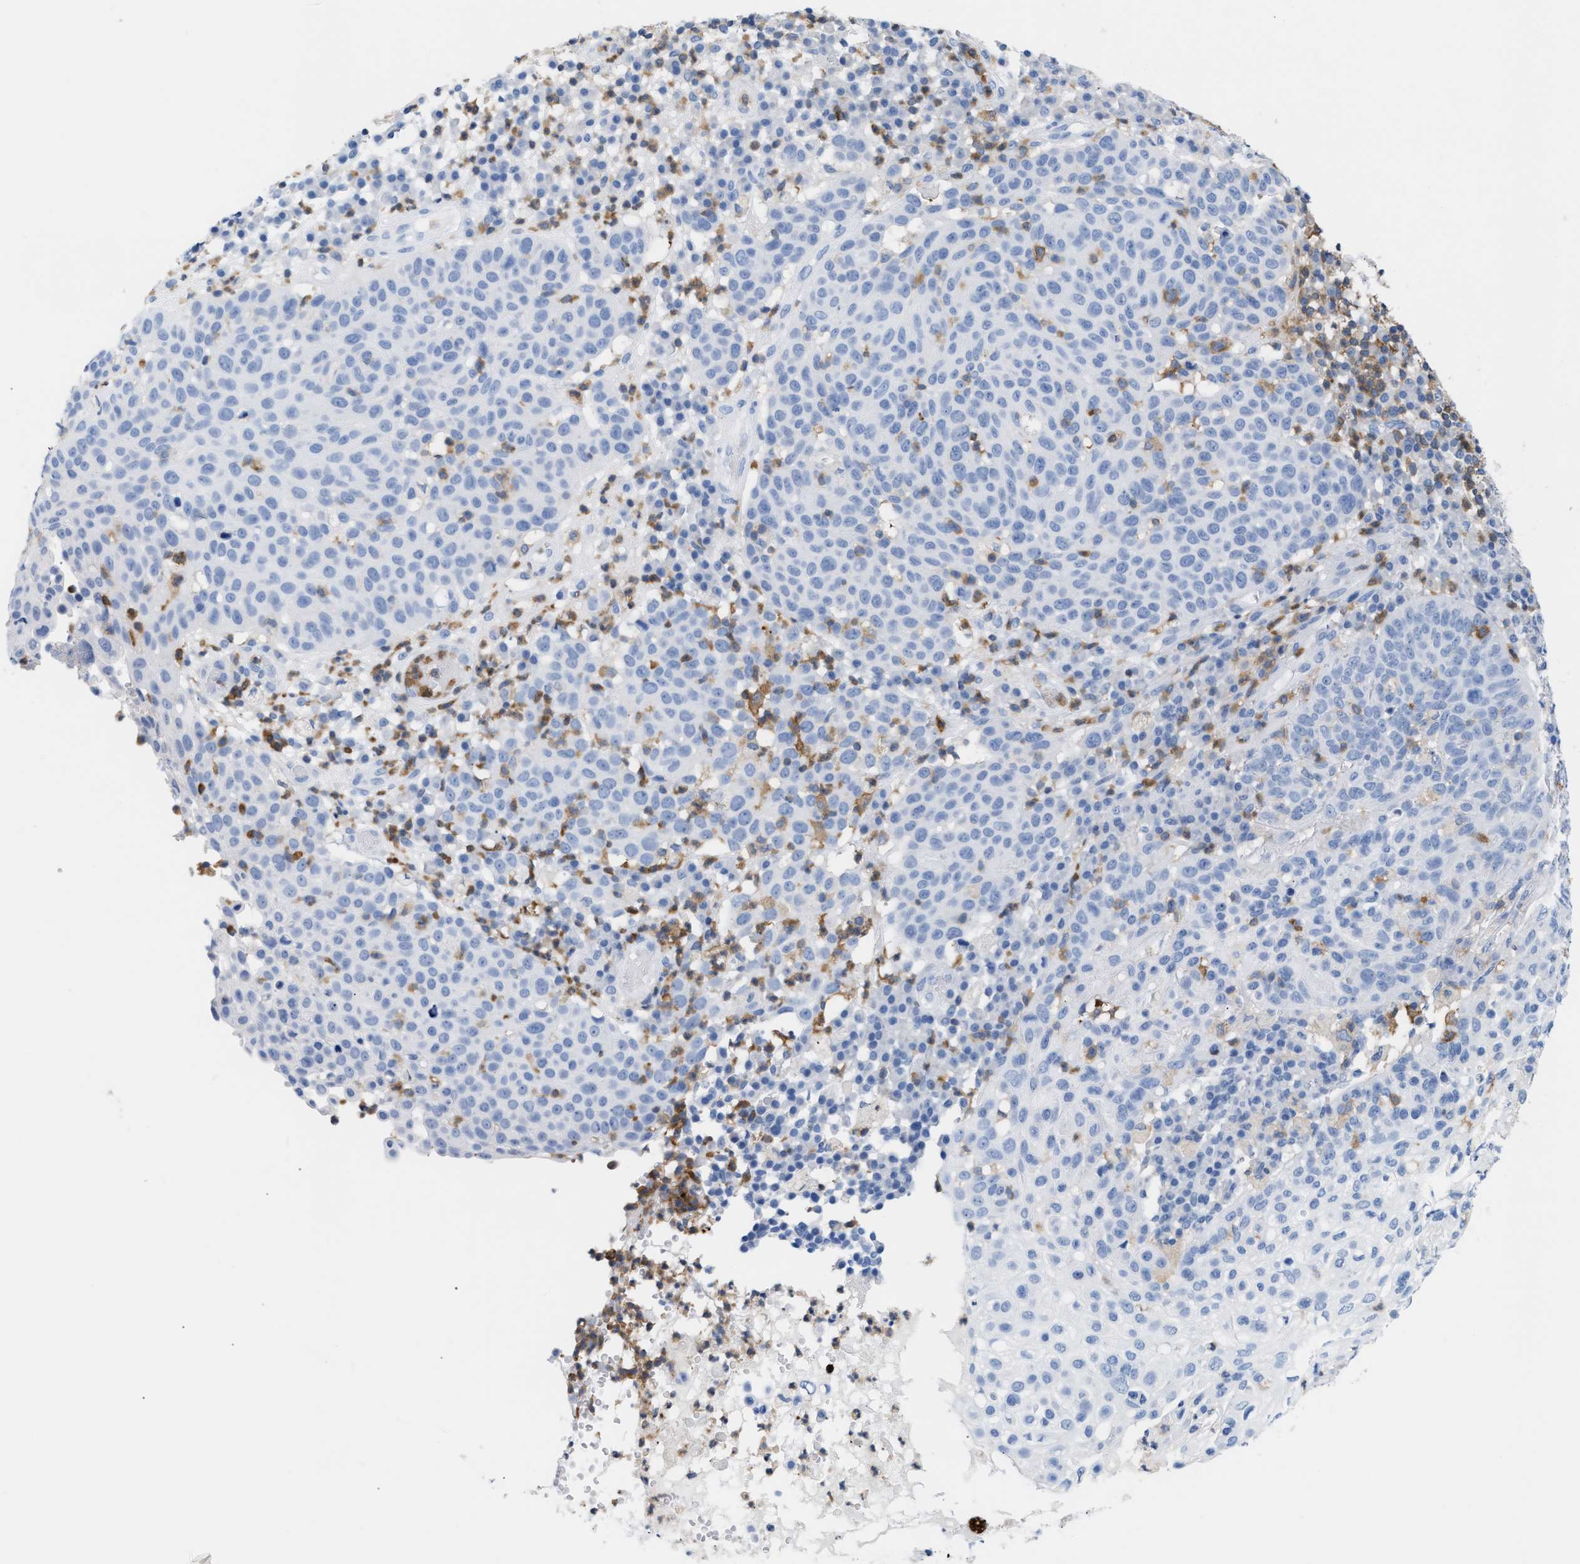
{"staining": {"intensity": "negative", "quantity": "none", "location": "none"}, "tissue": "skin cancer", "cell_type": "Tumor cells", "image_type": "cancer", "snomed": [{"axis": "morphology", "description": "Squamous cell carcinoma in situ, NOS"}, {"axis": "morphology", "description": "Squamous cell carcinoma, NOS"}, {"axis": "topography", "description": "Skin"}], "caption": "This photomicrograph is of squamous cell carcinoma in situ (skin) stained with IHC to label a protein in brown with the nuclei are counter-stained blue. There is no staining in tumor cells.", "gene": "LCP1", "patient": {"sex": "male", "age": 93}}